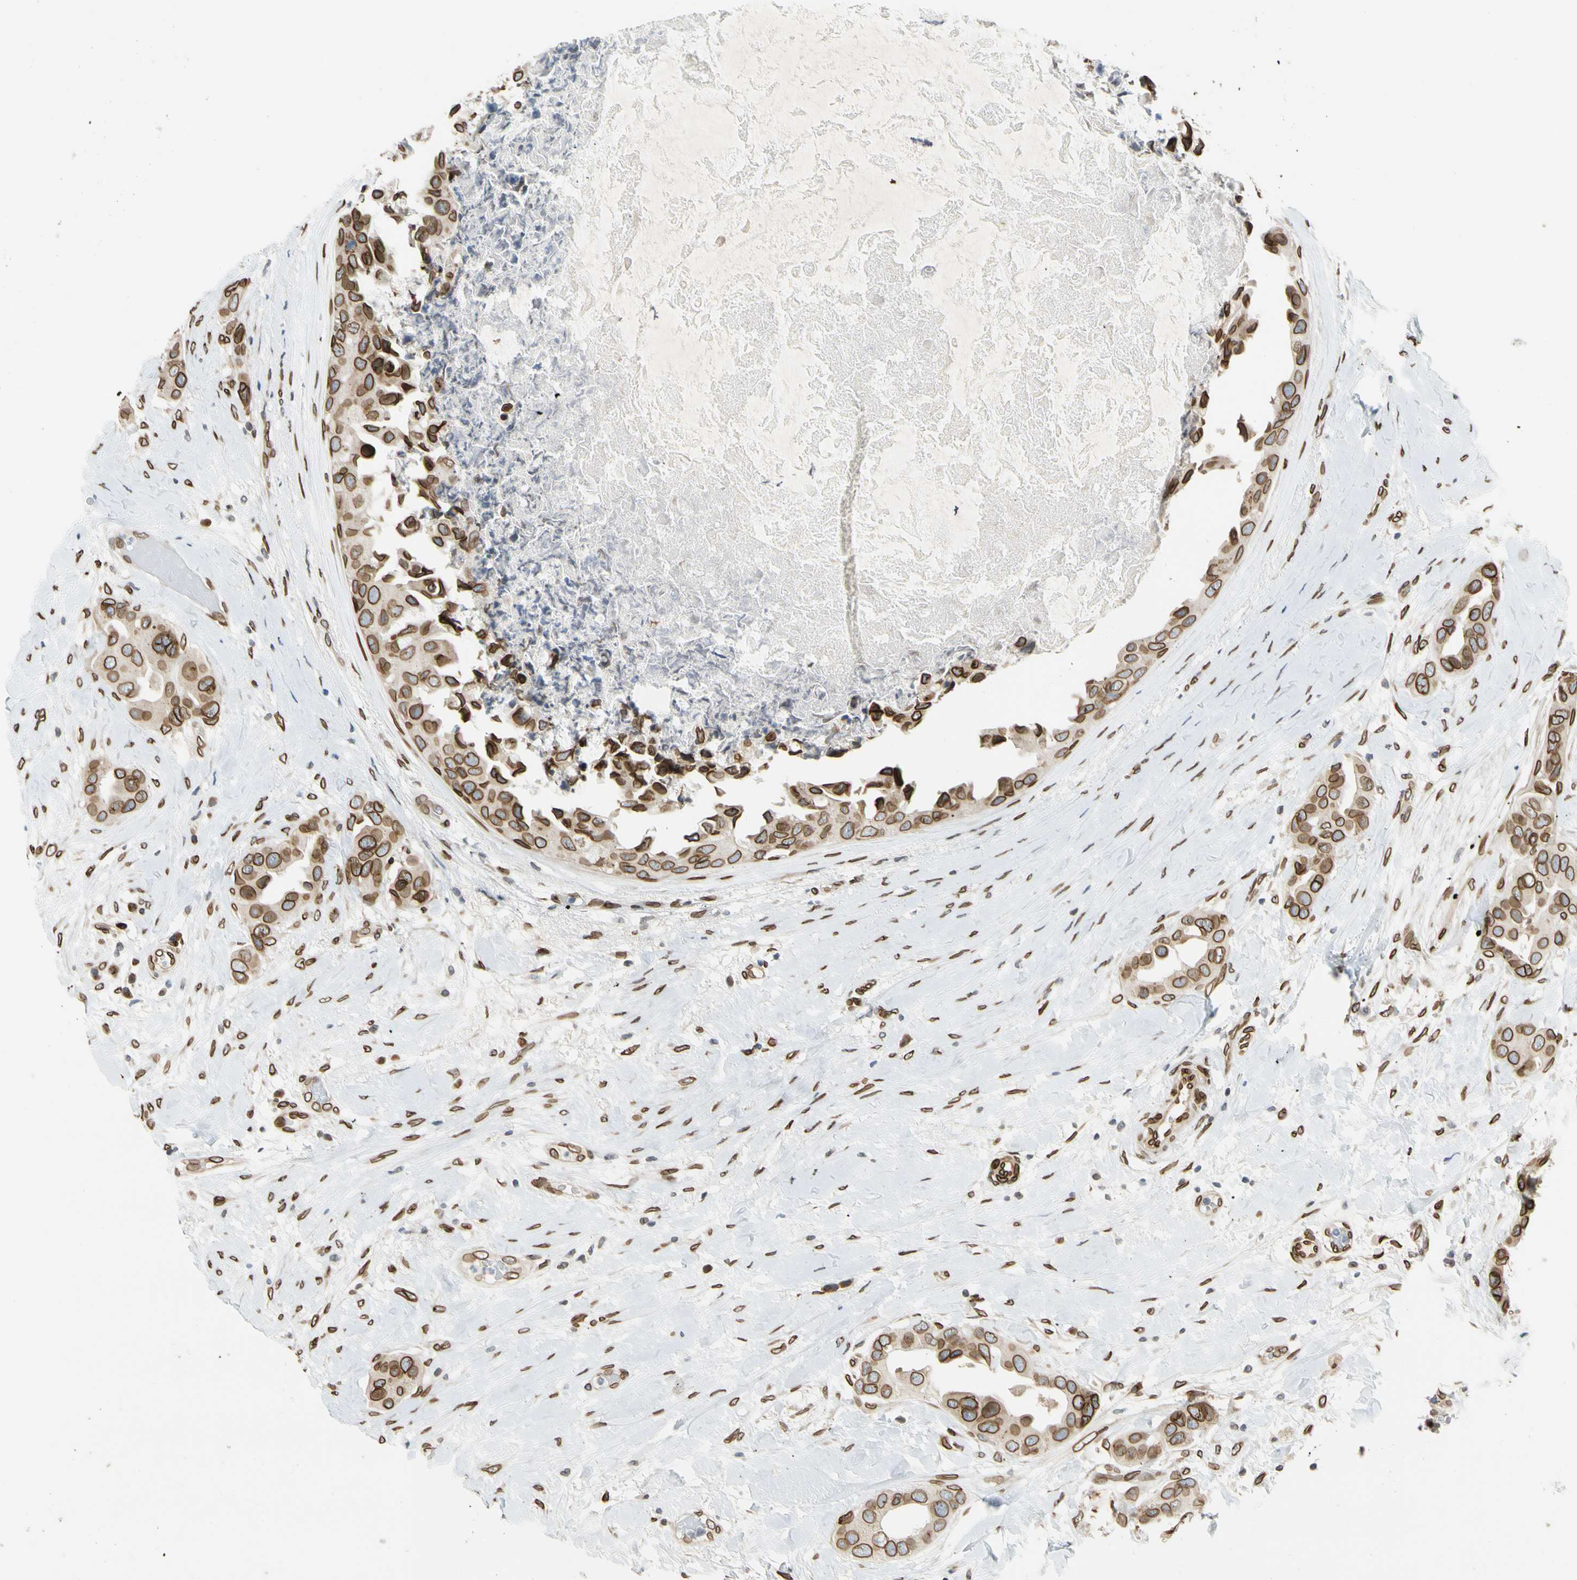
{"staining": {"intensity": "strong", "quantity": ">75%", "location": "cytoplasmic/membranous,nuclear"}, "tissue": "breast cancer", "cell_type": "Tumor cells", "image_type": "cancer", "snomed": [{"axis": "morphology", "description": "Duct carcinoma"}, {"axis": "topography", "description": "Breast"}], "caption": "A photomicrograph of breast cancer stained for a protein displays strong cytoplasmic/membranous and nuclear brown staining in tumor cells.", "gene": "SUN1", "patient": {"sex": "female", "age": 40}}